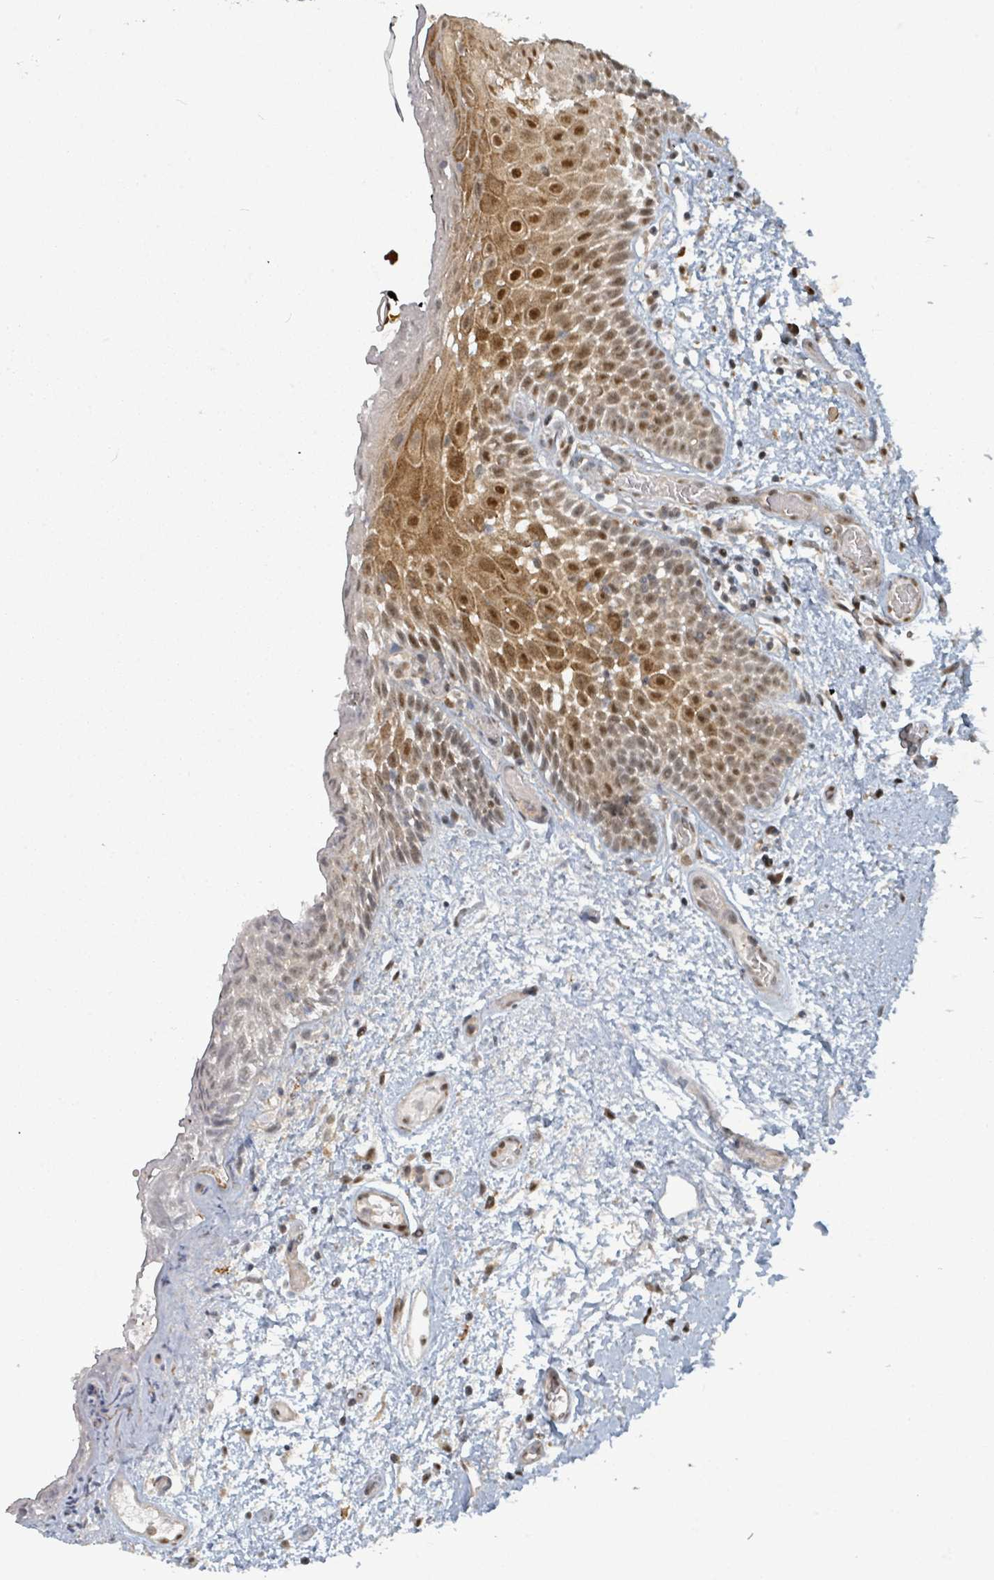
{"staining": {"intensity": "strong", "quantity": ">75%", "location": "cytoplasmic/membranous,nuclear"}, "tissue": "oral mucosa", "cell_type": "Squamous epithelial cells", "image_type": "normal", "snomed": [{"axis": "morphology", "description": "Normal tissue, NOS"}, {"axis": "morphology", "description": "Squamous cell carcinoma, NOS"}, {"axis": "topography", "description": "Oral tissue"}, {"axis": "topography", "description": "Tounge, NOS"}, {"axis": "topography", "description": "Head-Neck"}], "caption": "Strong cytoplasmic/membranous,nuclear protein expression is seen in about >75% of squamous epithelial cells in oral mucosa.", "gene": "GTF3C1", "patient": {"sex": "male", "age": 76}}